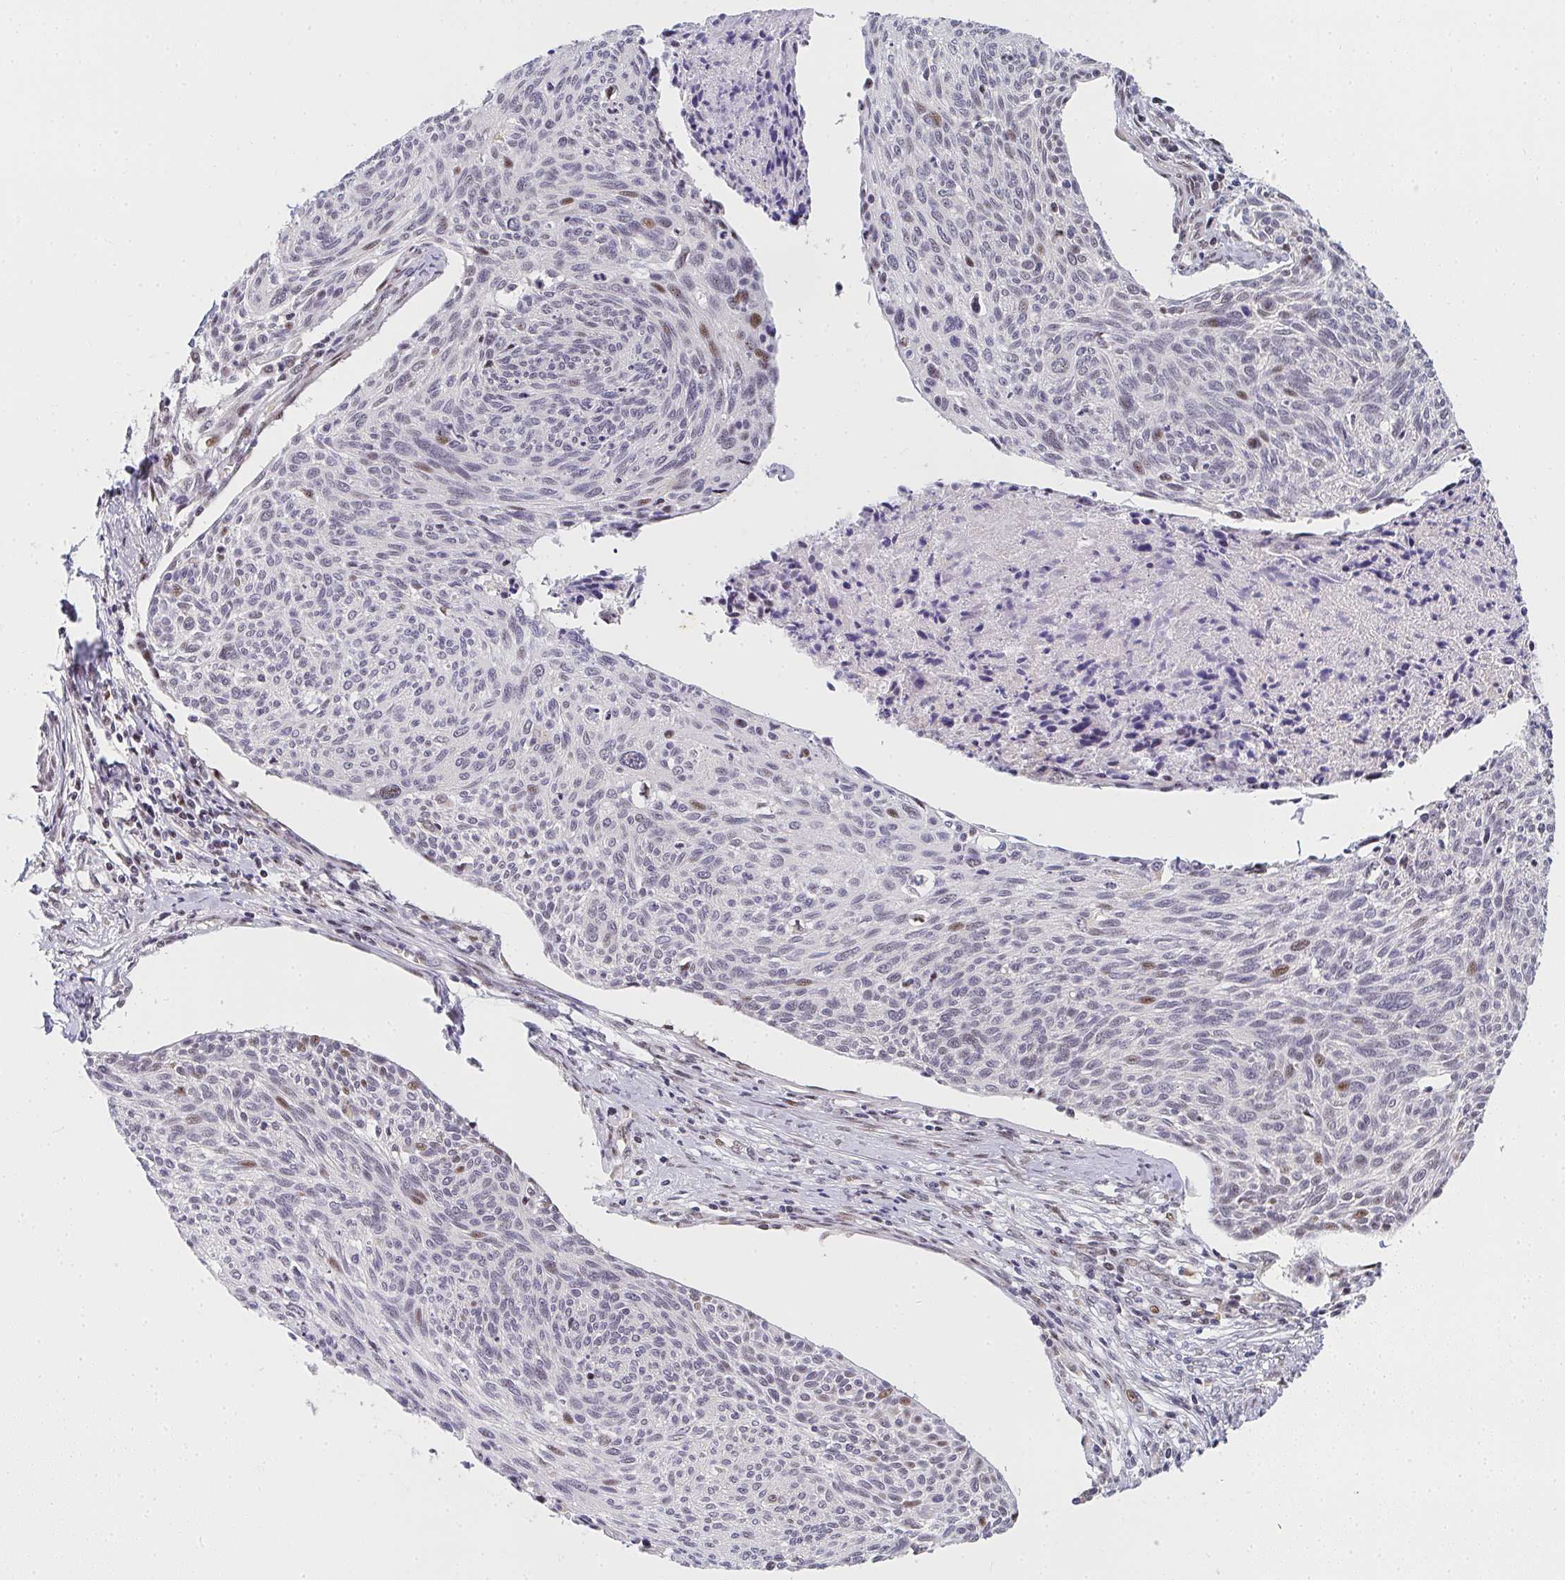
{"staining": {"intensity": "moderate", "quantity": "<25%", "location": "nuclear"}, "tissue": "cervical cancer", "cell_type": "Tumor cells", "image_type": "cancer", "snomed": [{"axis": "morphology", "description": "Squamous cell carcinoma, NOS"}, {"axis": "topography", "description": "Cervix"}], "caption": "Brown immunohistochemical staining in squamous cell carcinoma (cervical) reveals moderate nuclear staining in about <25% of tumor cells.", "gene": "ZIC3", "patient": {"sex": "female", "age": 49}}